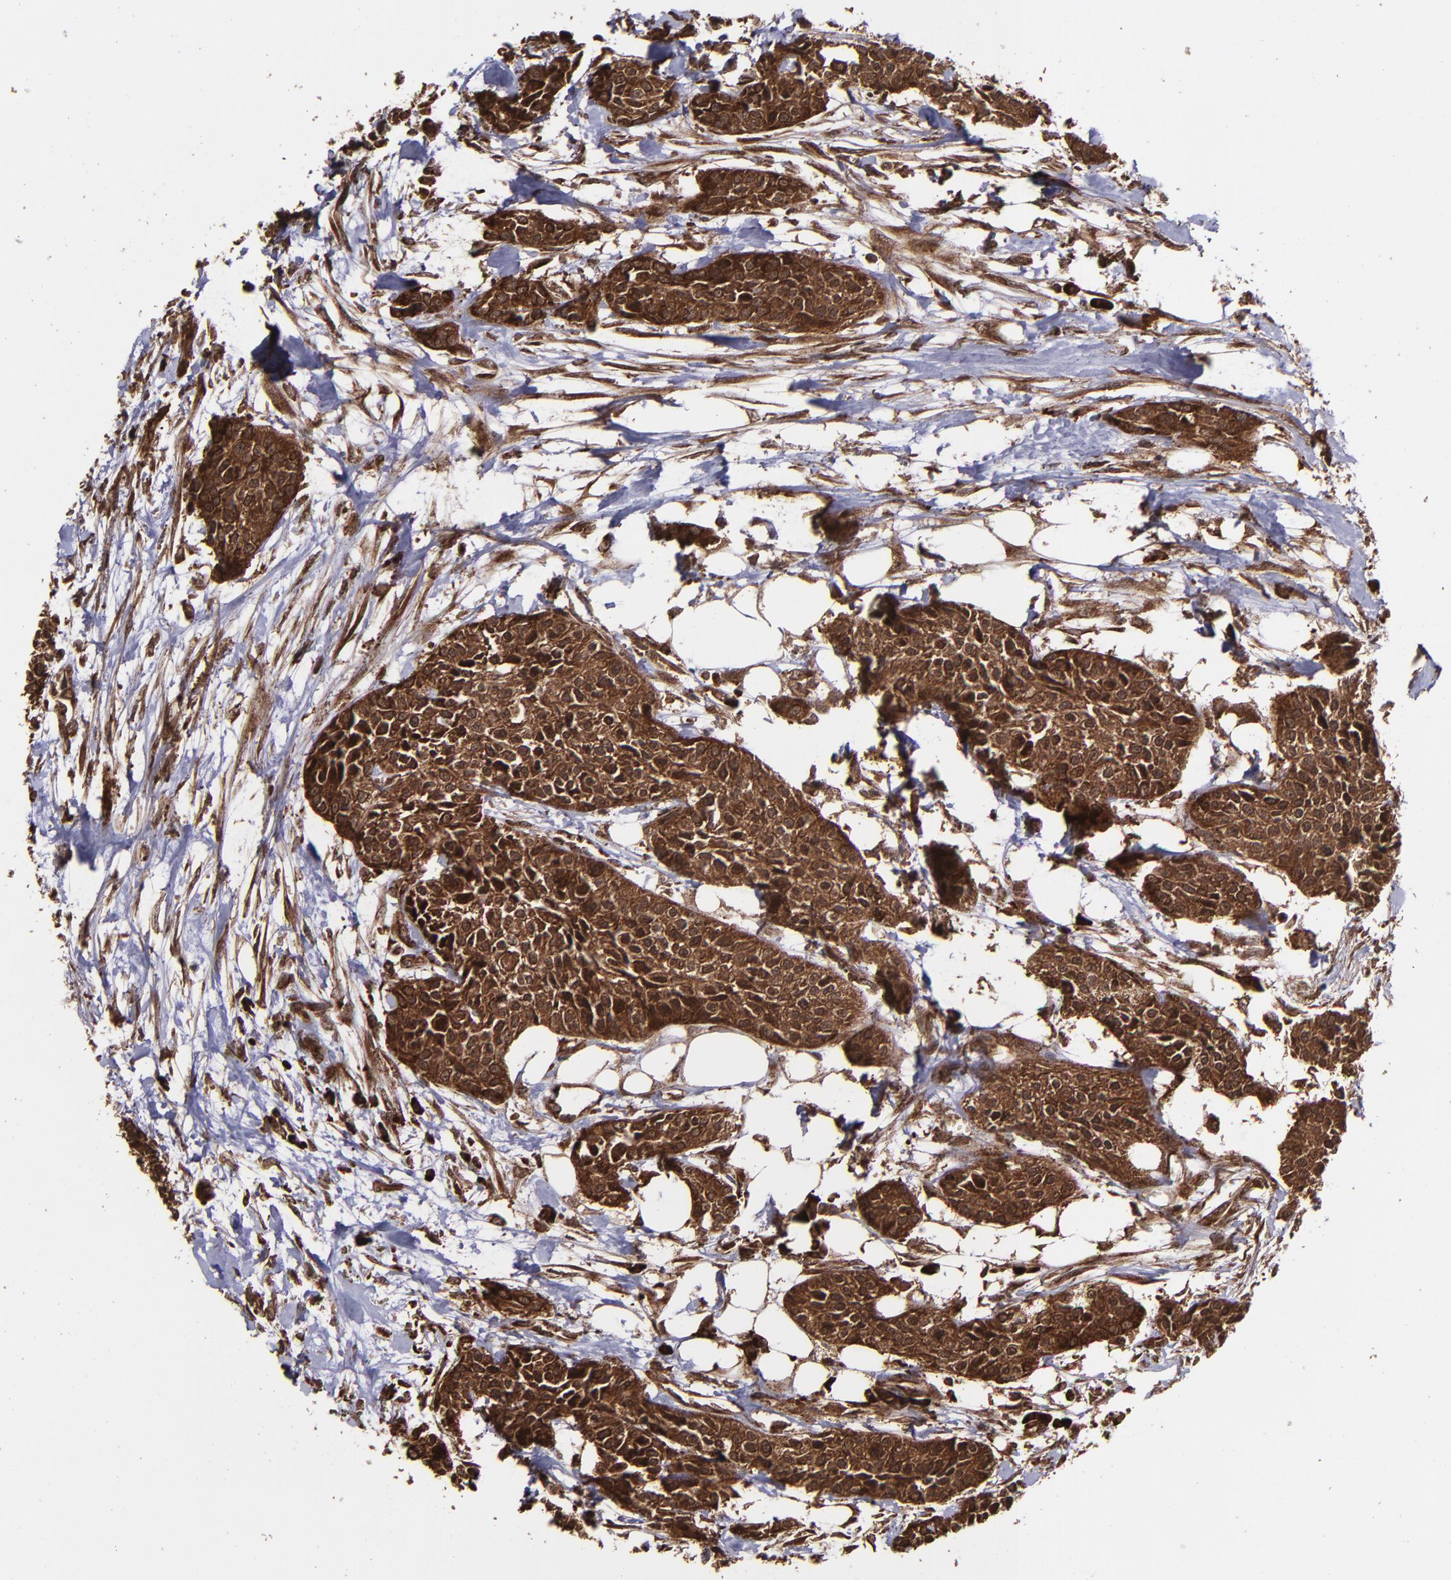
{"staining": {"intensity": "strong", "quantity": ">75%", "location": "cytoplasmic/membranous,nuclear"}, "tissue": "urothelial cancer", "cell_type": "Tumor cells", "image_type": "cancer", "snomed": [{"axis": "morphology", "description": "Urothelial carcinoma, High grade"}, {"axis": "topography", "description": "Urinary bladder"}], "caption": "Immunohistochemical staining of urothelial cancer displays high levels of strong cytoplasmic/membranous and nuclear protein staining in approximately >75% of tumor cells.", "gene": "EIF4ENIF1", "patient": {"sex": "male", "age": 56}}